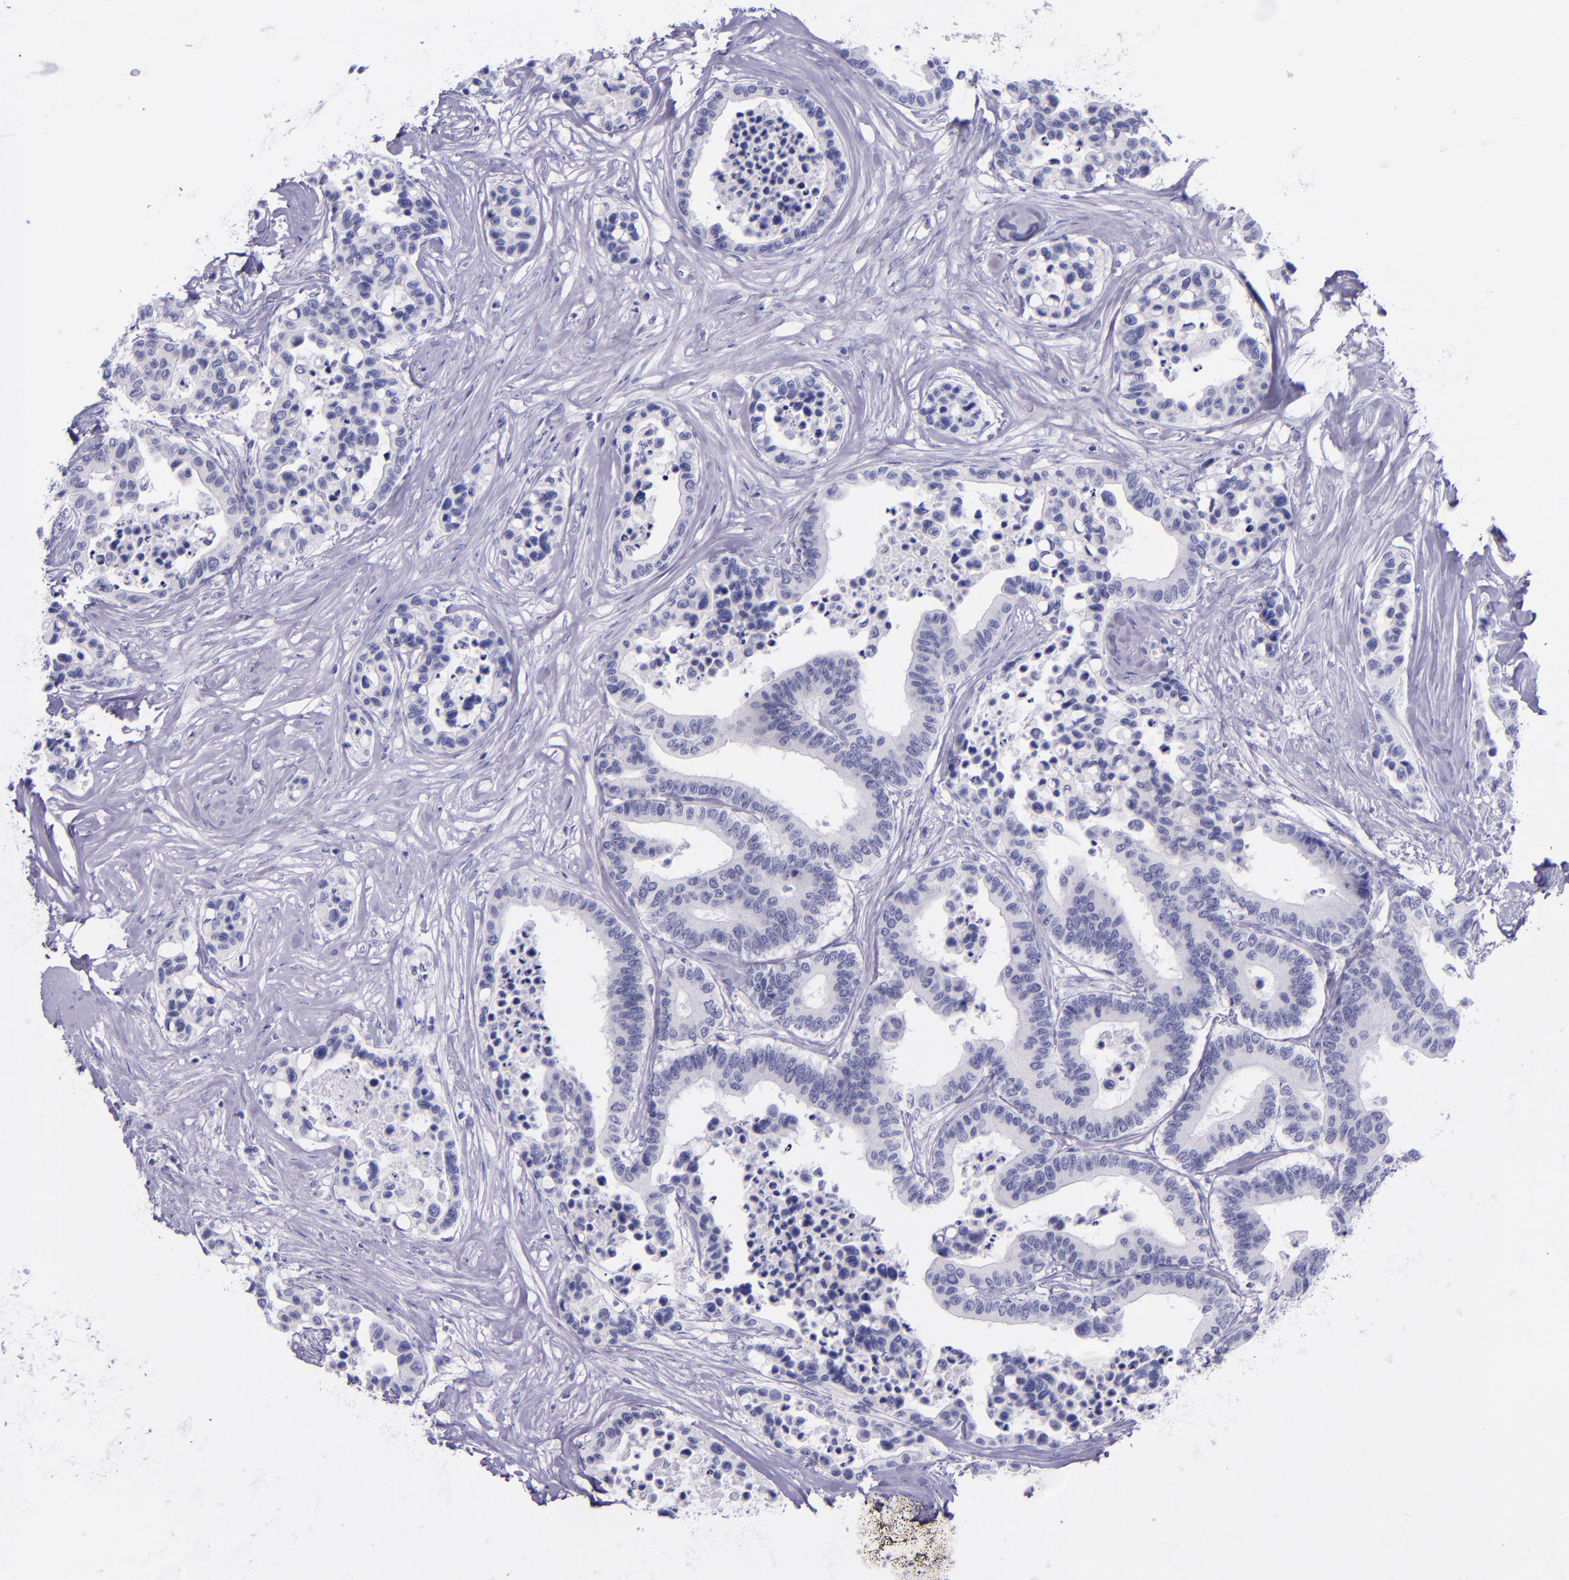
{"staining": {"intensity": "negative", "quantity": "none", "location": "none"}, "tissue": "colorectal cancer", "cell_type": "Tumor cells", "image_type": "cancer", "snomed": [{"axis": "morphology", "description": "Adenocarcinoma, NOS"}, {"axis": "topography", "description": "Colon"}], "caption": "IHC micrograph of colorectal cancer stained for a protein (brown), which shows no positivity in tumor cells. Nuclei are stained in blue.", "gene": "SELE", "patient": {"sex": "male", "age": 82}}